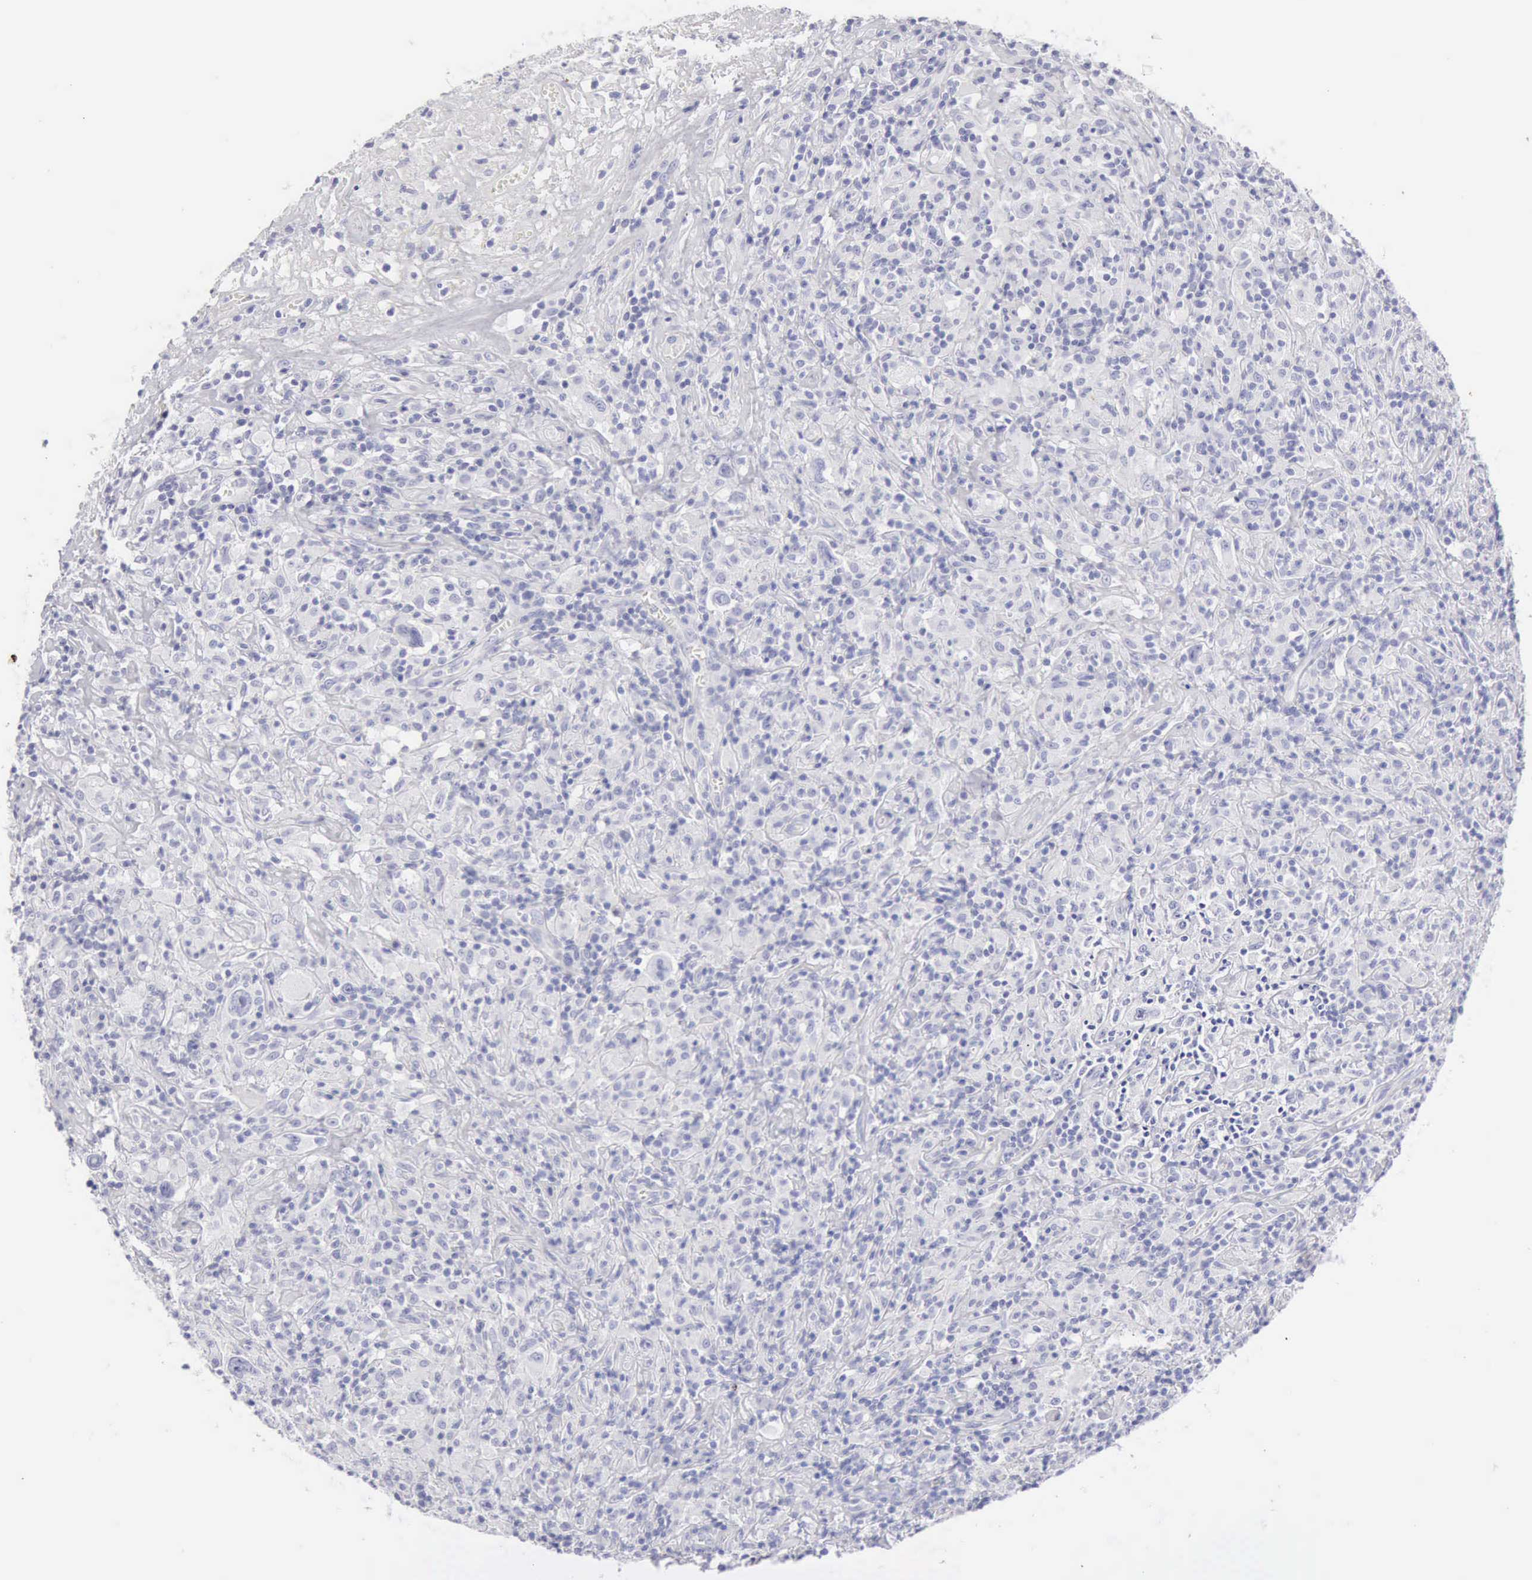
{"staining": {"intensity": "negative", "quantity": "none", "location": "none"}, "tissue": "lymphoma", "cell_type": "Tumor cells", "image_type": "cancer", "snomed": [{"axis": "morphology", "description": "Hodgkin's disease, NOS"}, {"axis": "topography", "description": "Lymph node"}], "caption": "Hodgkin's disease was stained to show a protein in brown. There is no significant expression in tumor cells.", "gene": "KRT10", "patient": {"sex": "male", "age": 46}}